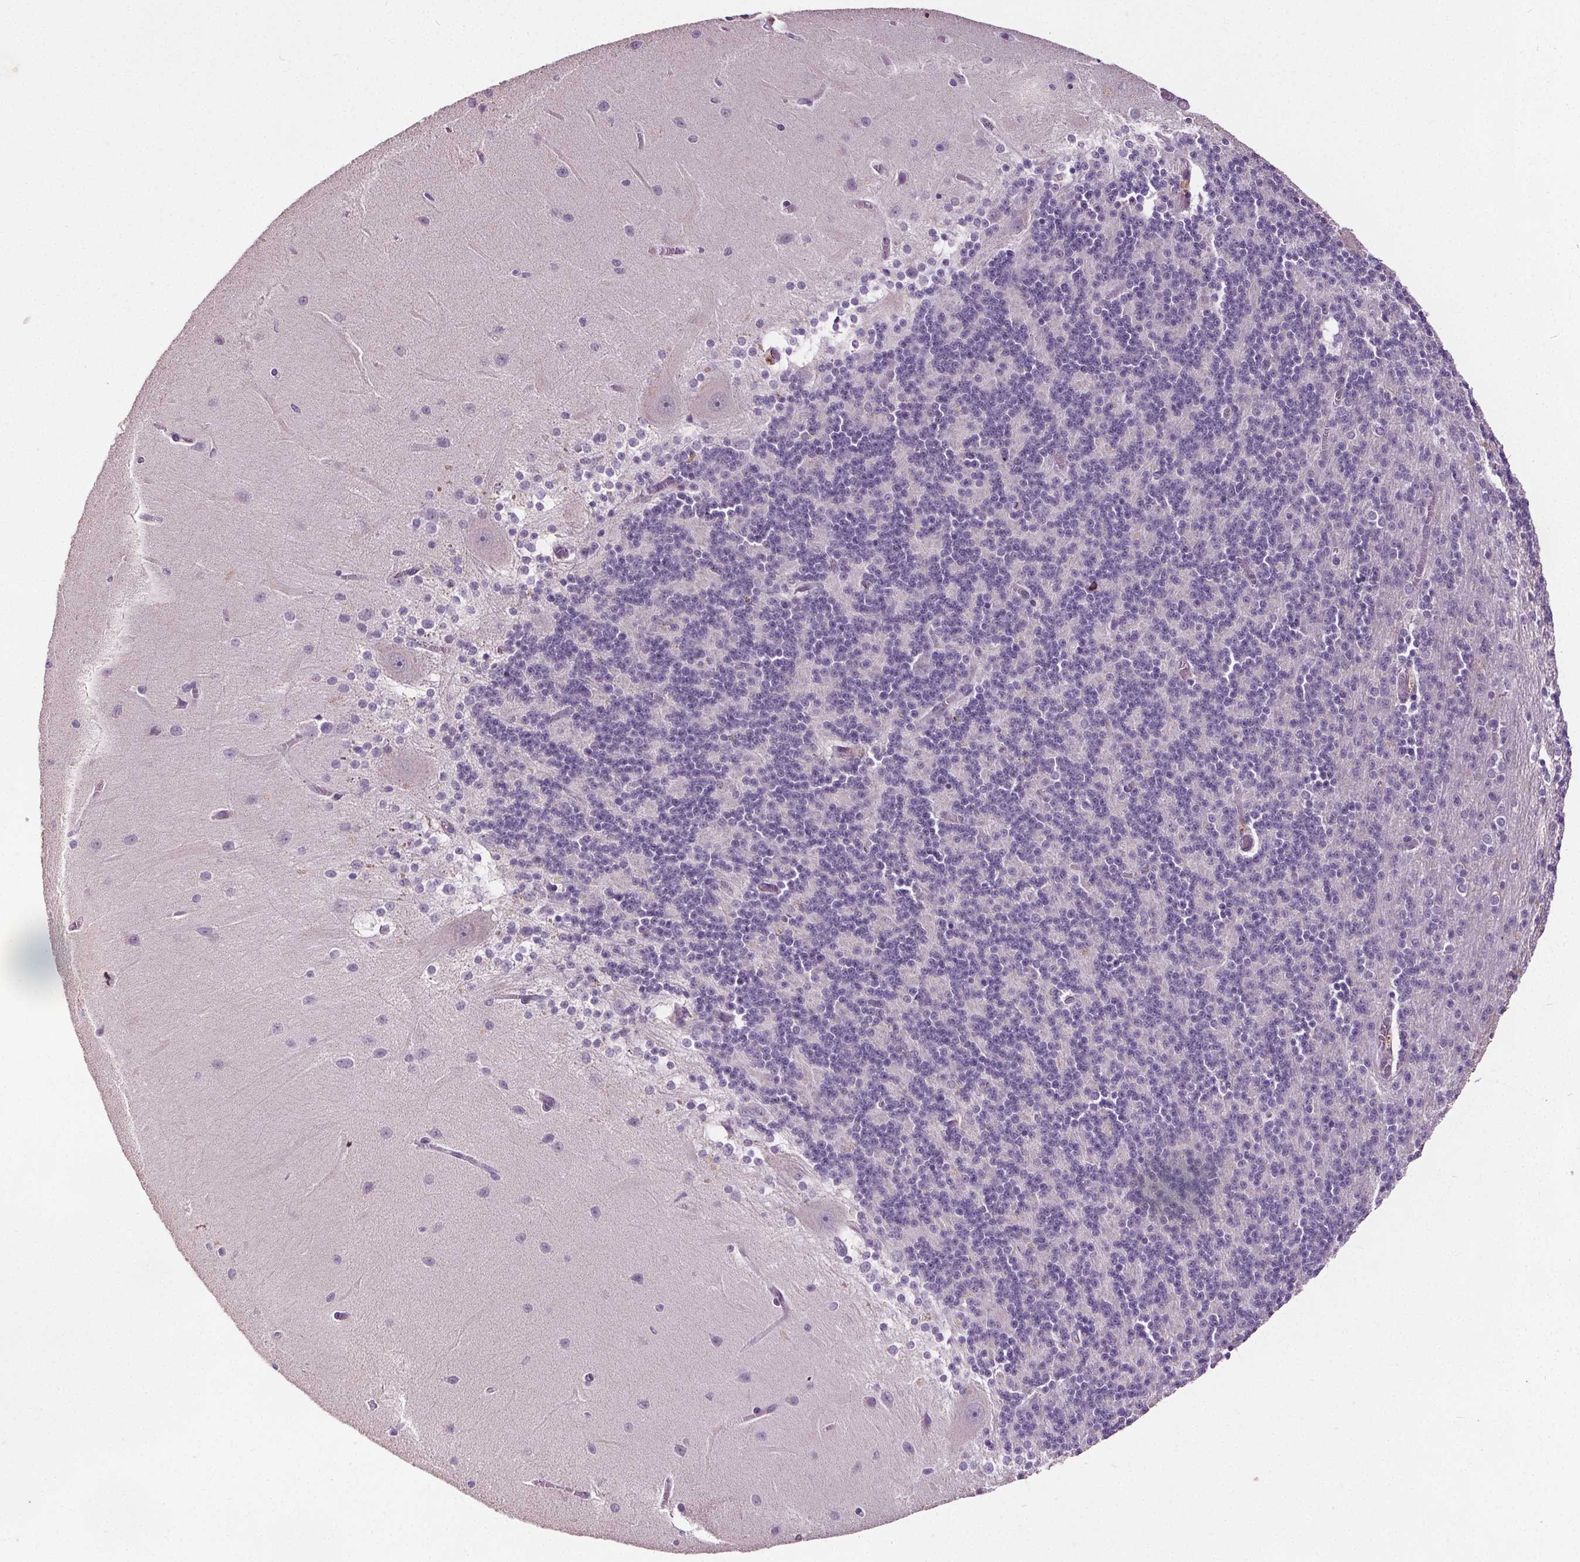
{"staining": {"intensity": "negative", "quantity": "none", "location": "none"}, "tissue": "cerebellum", "cell_type": "Cells in granular layer", "image_type": "normal", "snomed": [{"axis": "morphology", "description": "Normal tissue, NOS"}, {"axis": "topography", "description": "Cerebellum"}], "caption": "Photomicrograph shows no protein expression in cells in granular layer of normal cerebellum.", "gene": "GPIHBP1", "patient": {"sex": "female", "age": 54}}